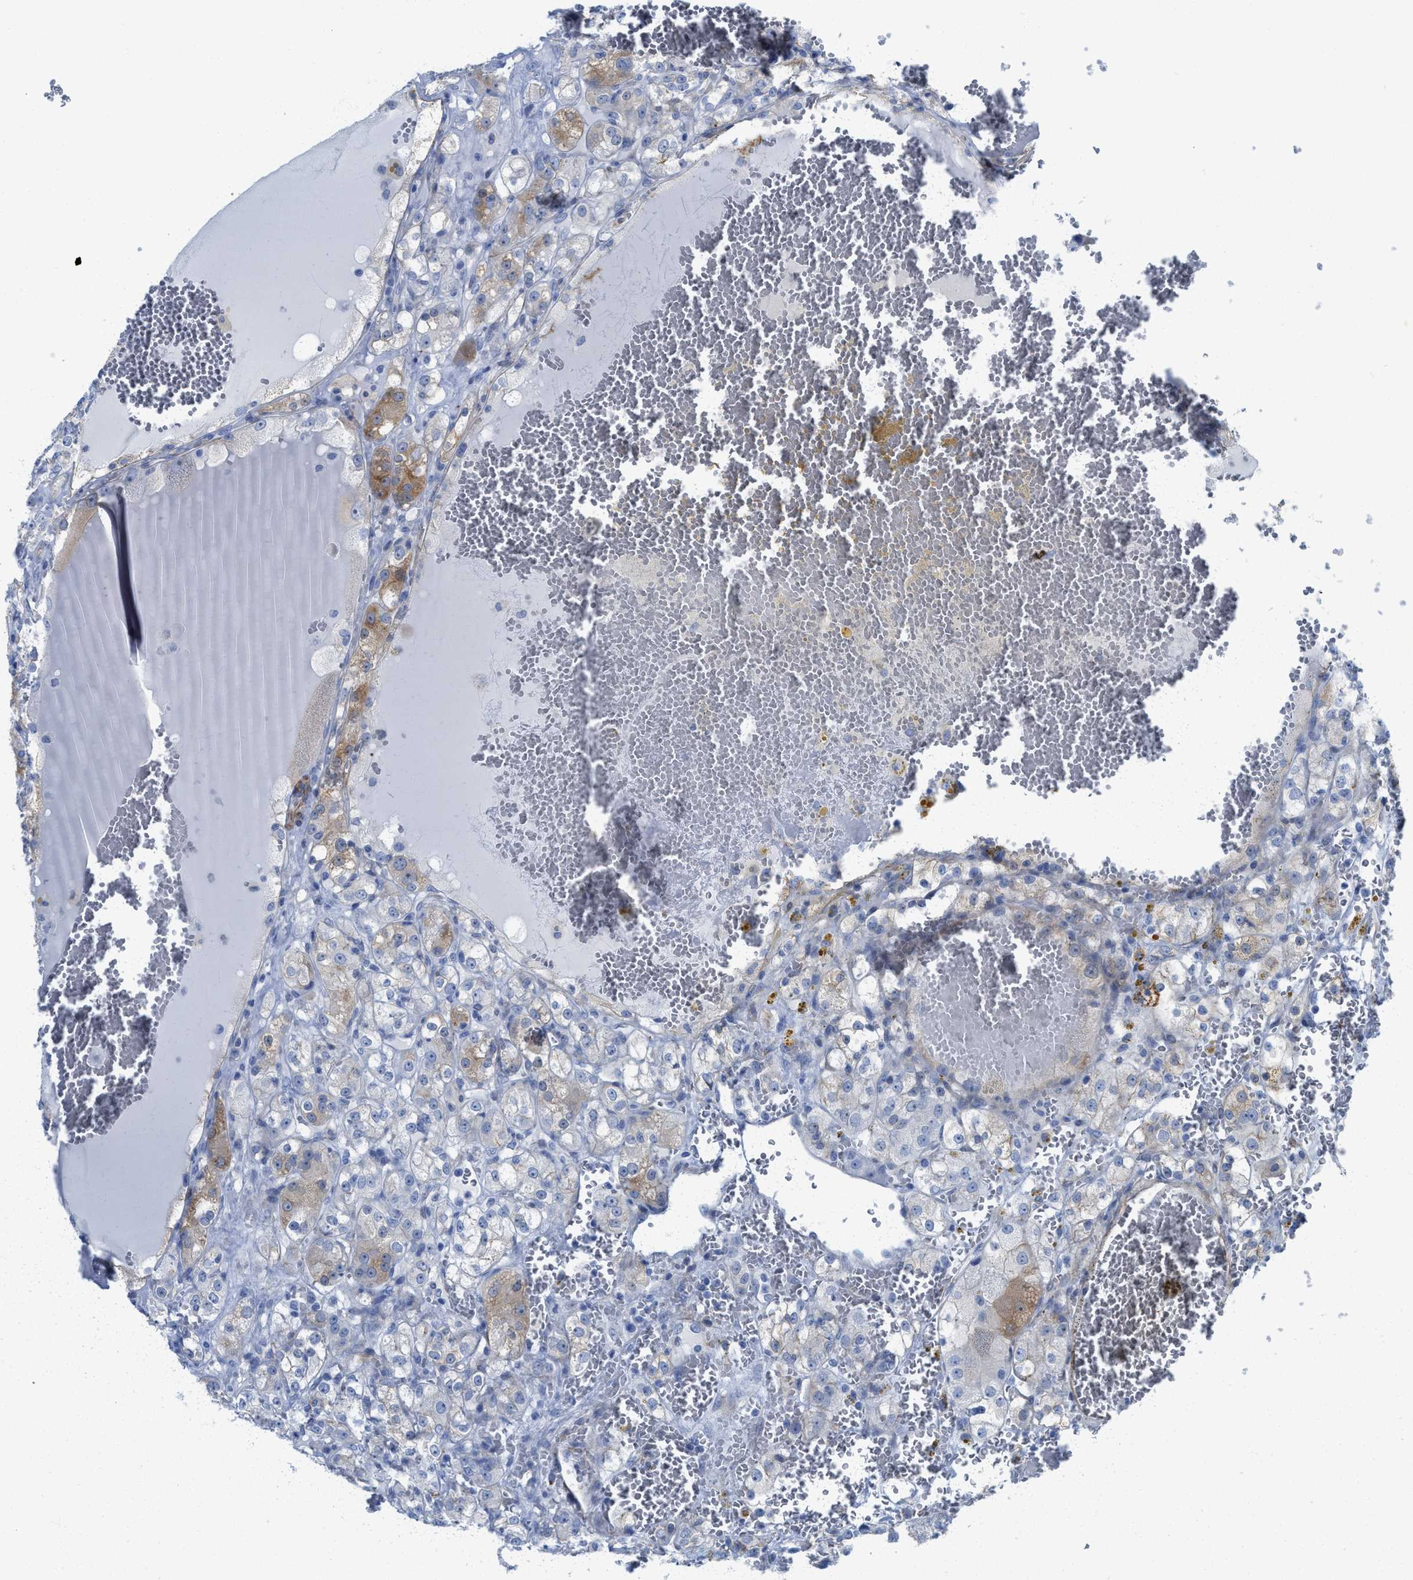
{"staining": {"intensity": "moderate", "quantity": "<25%", "location": "cytoplasmic/membranous"}, "tissue": "renal cancer", "cell_type": "Tumor cells", "image_type": "cancer", "snomed": [{"axis": "morphology", "description": "Normal tissue, NOS"}, {"axis": "morphology", "description": "Adenocarcinoma, NOS"}, {"axis": "topography", "description": "Kidney"}], "caption": "A high-resolution image shows immunohistochemistry (IHC) staining of renal adenocarcinoma, which displays moderate cytoplasmic/membranous positivity in about <25% of tumor cells.", "gene": "TUB", "patient": {"sex": "male", "age": 61}}